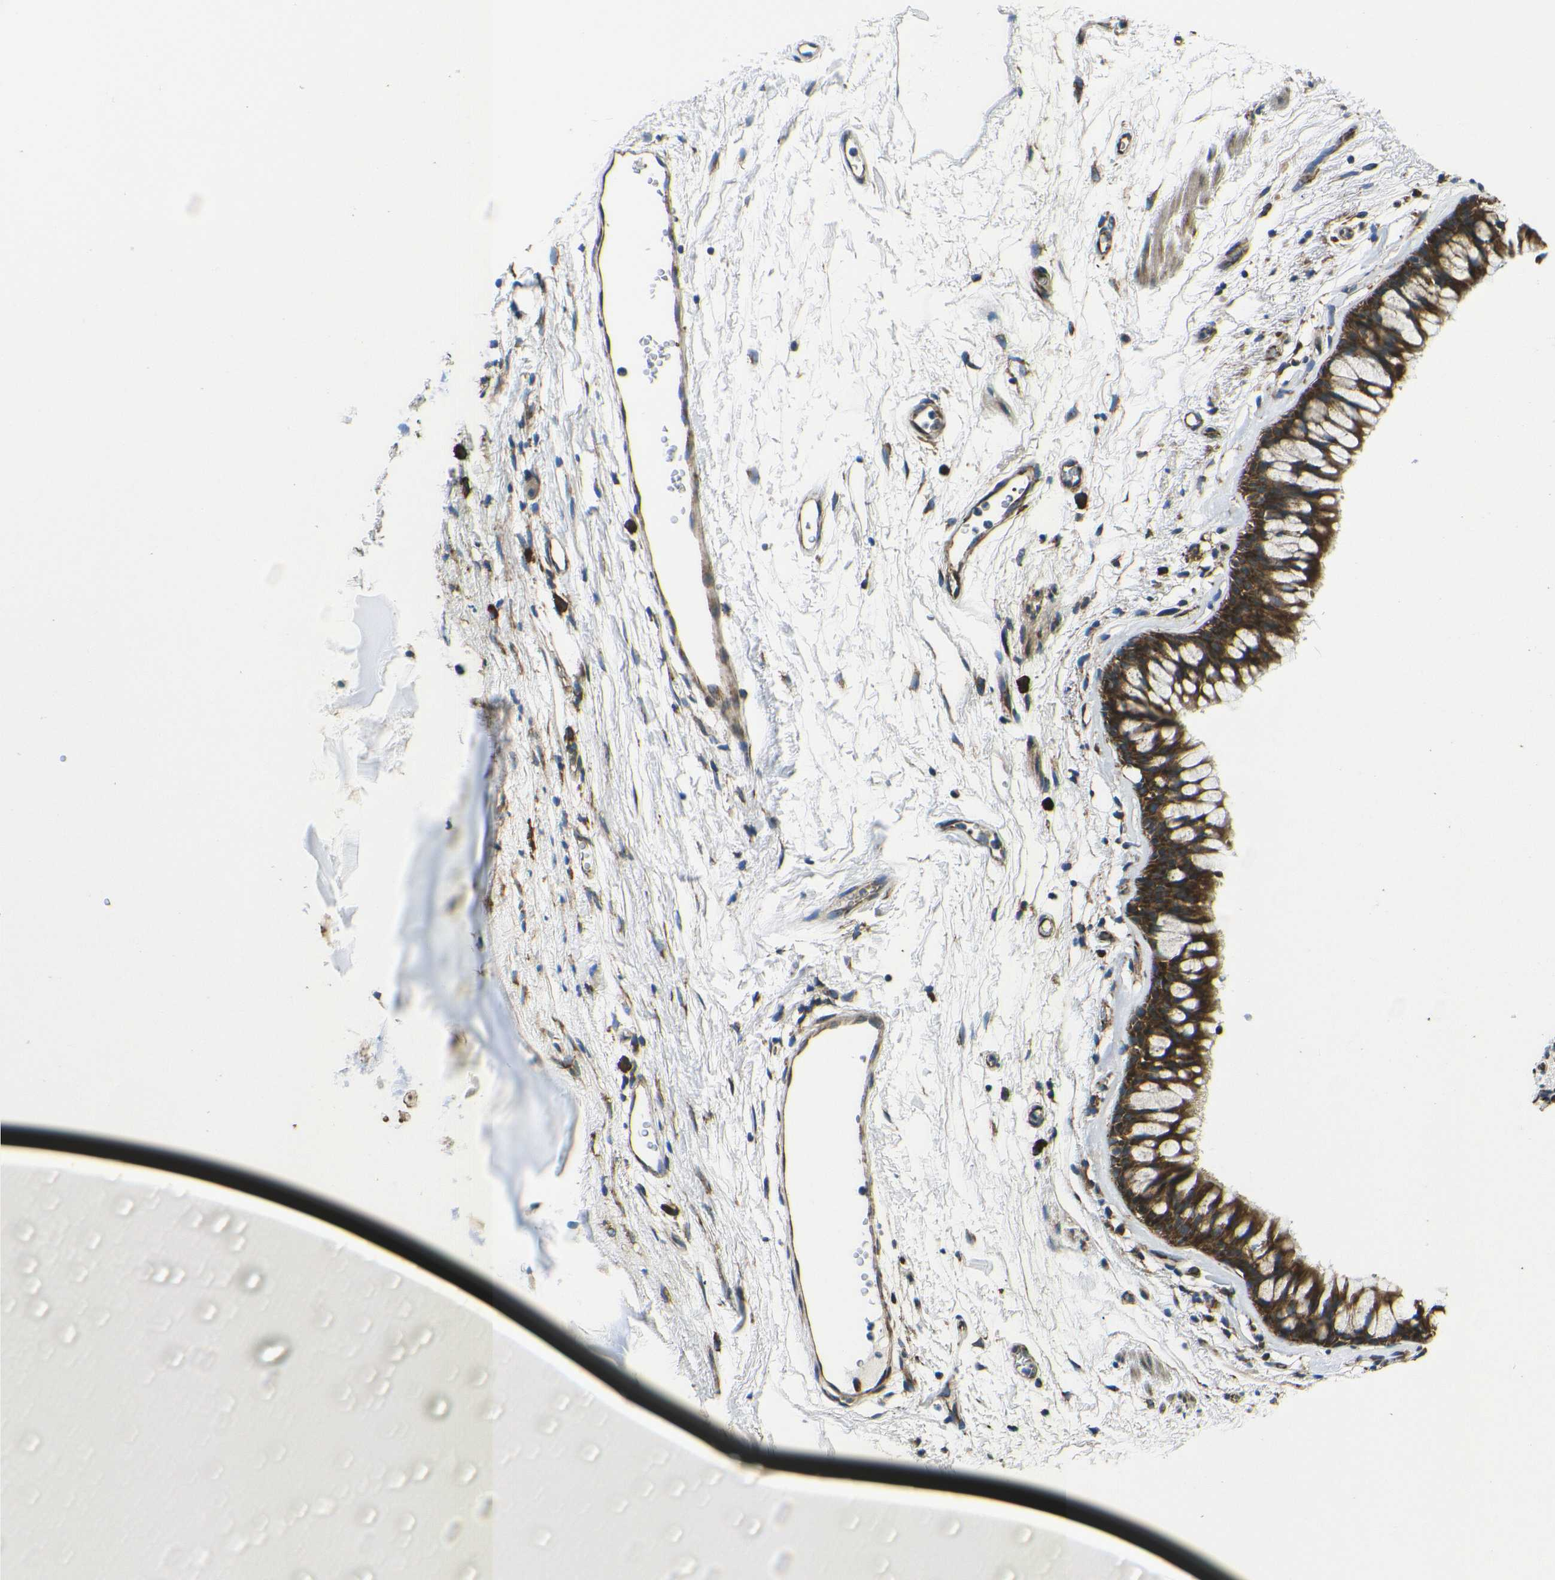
{"staining": {"intensity": "strong", "quantity": ">75%", "location": "cytoplasmic/membranous"}, "tissue": "bronchus", "cell_type": "Respiratory epithelial cells", "image_type": "normal", "snomed": [{"axis": "morphology", "description": "Normal tissue, NOS"}, {"axis": "topography", "description": "Cartilage tissue"}, {"axis": "topography", "description": "Bronchus"}], "caption": "IHC staining of unremarkable bronchus, which exhibits high levels of strong cytoplasmic/membranous positivity in approximately >75% of respiratory epithelial cells indicating strong cytoplasmic/membranous protein staining. The staining was performed using DAB (brown) for protein detection and nuclei were counterstained in hematoxylin (blue).", "gene": "RPSA", "patient": {"sex": "female", "age": 53}}